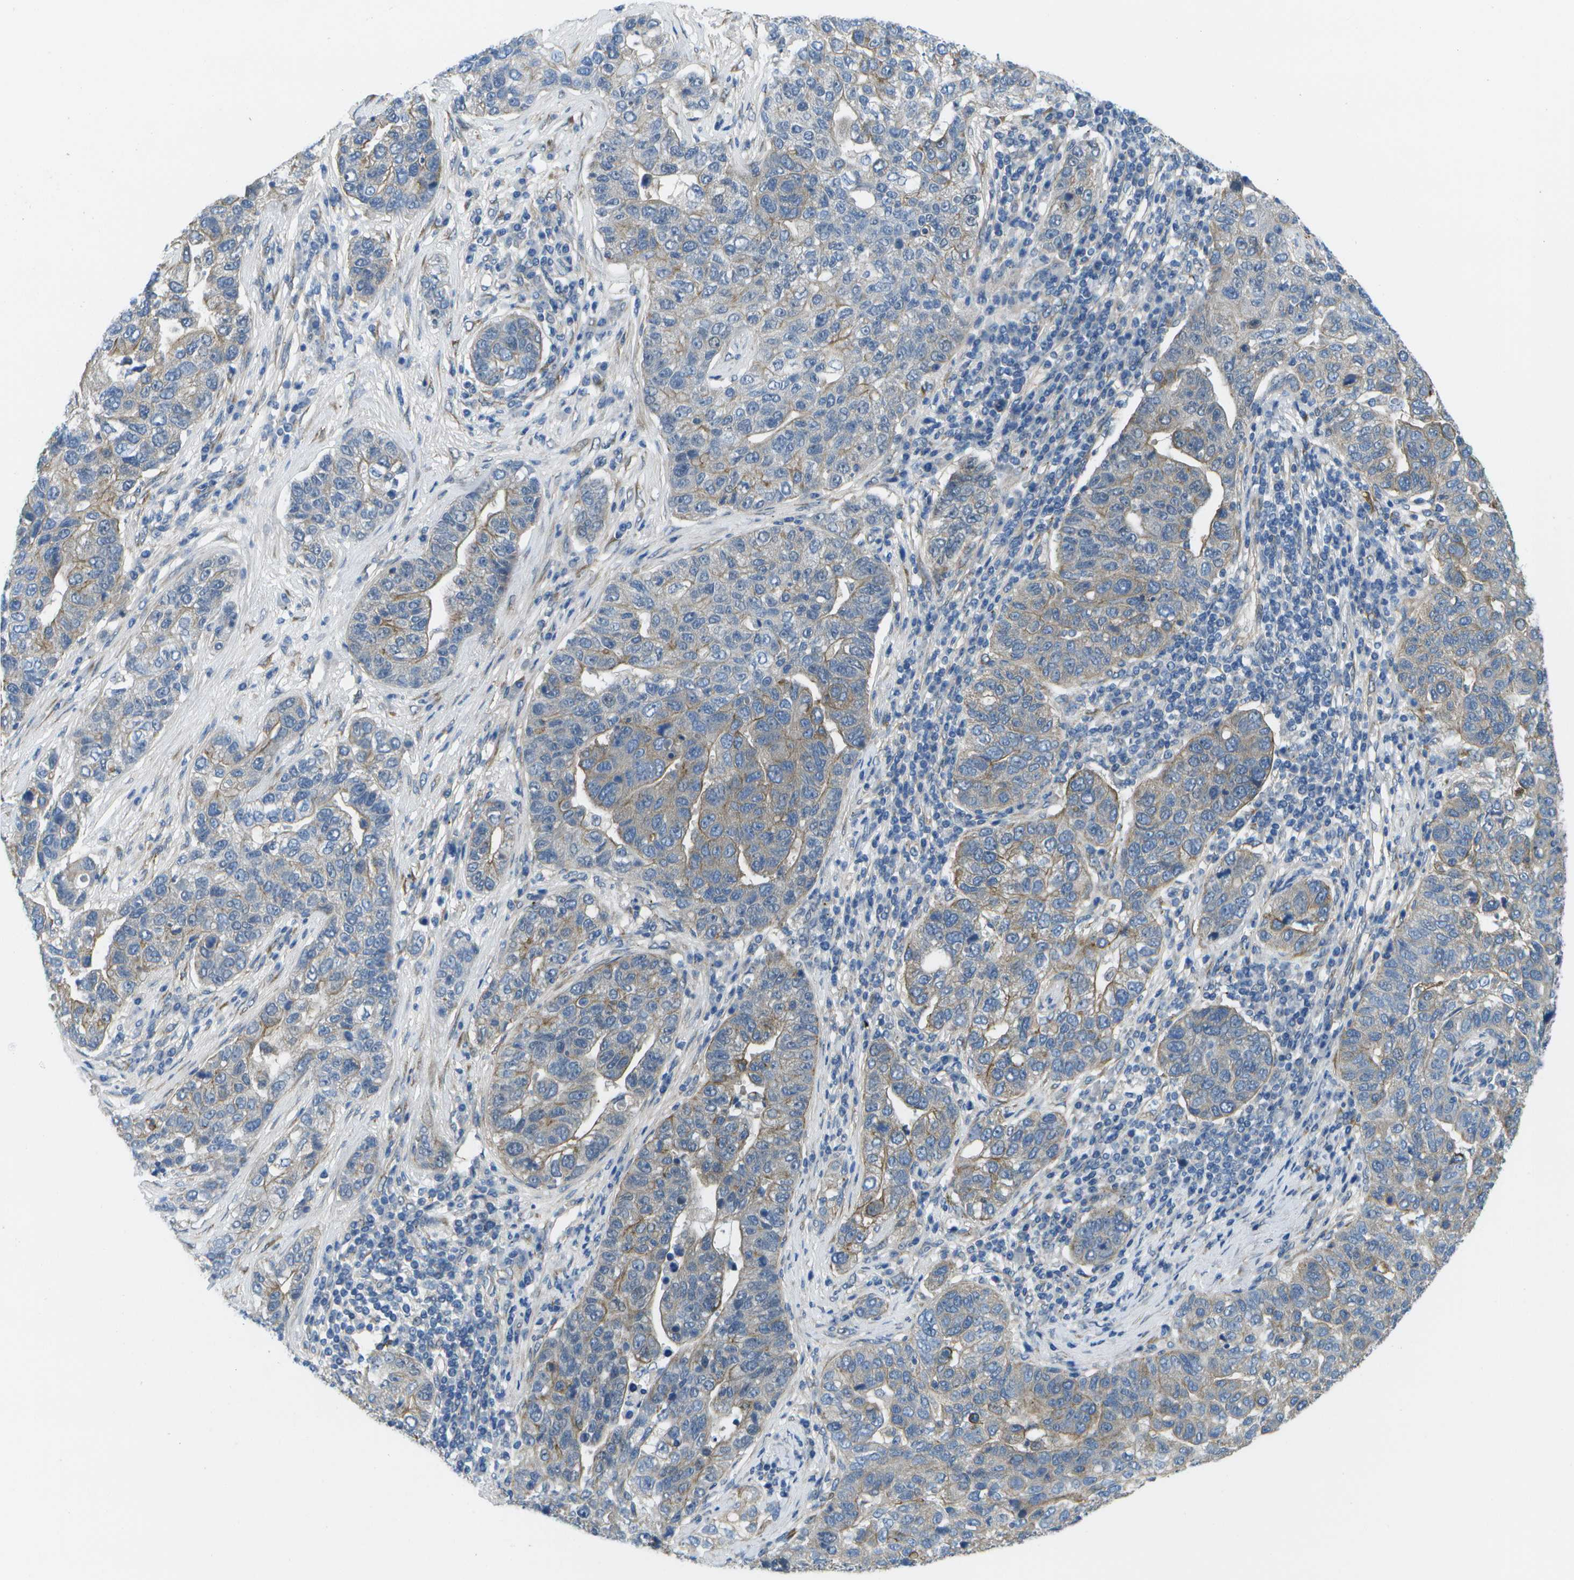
{"staining": {"intensity": "weak", "quantity": "<25%", "location": "cytoplasmic/membranous"}, "tissue": "pancreatic cancer", "cell_type": "Tumor cells", "image_type": "cancer", "snomed": [{"axis": "morphology", "description": "Adenocarcinoma, NOS"}, {"axis": "topography", "description": "Pancreas"}], "caption": "Pancreatic cancer was stained to show a protein in brown. There is no significant staining in tumor cells.", "gene": "P3H1", "patient": {"sex": "female", "age": 61}}